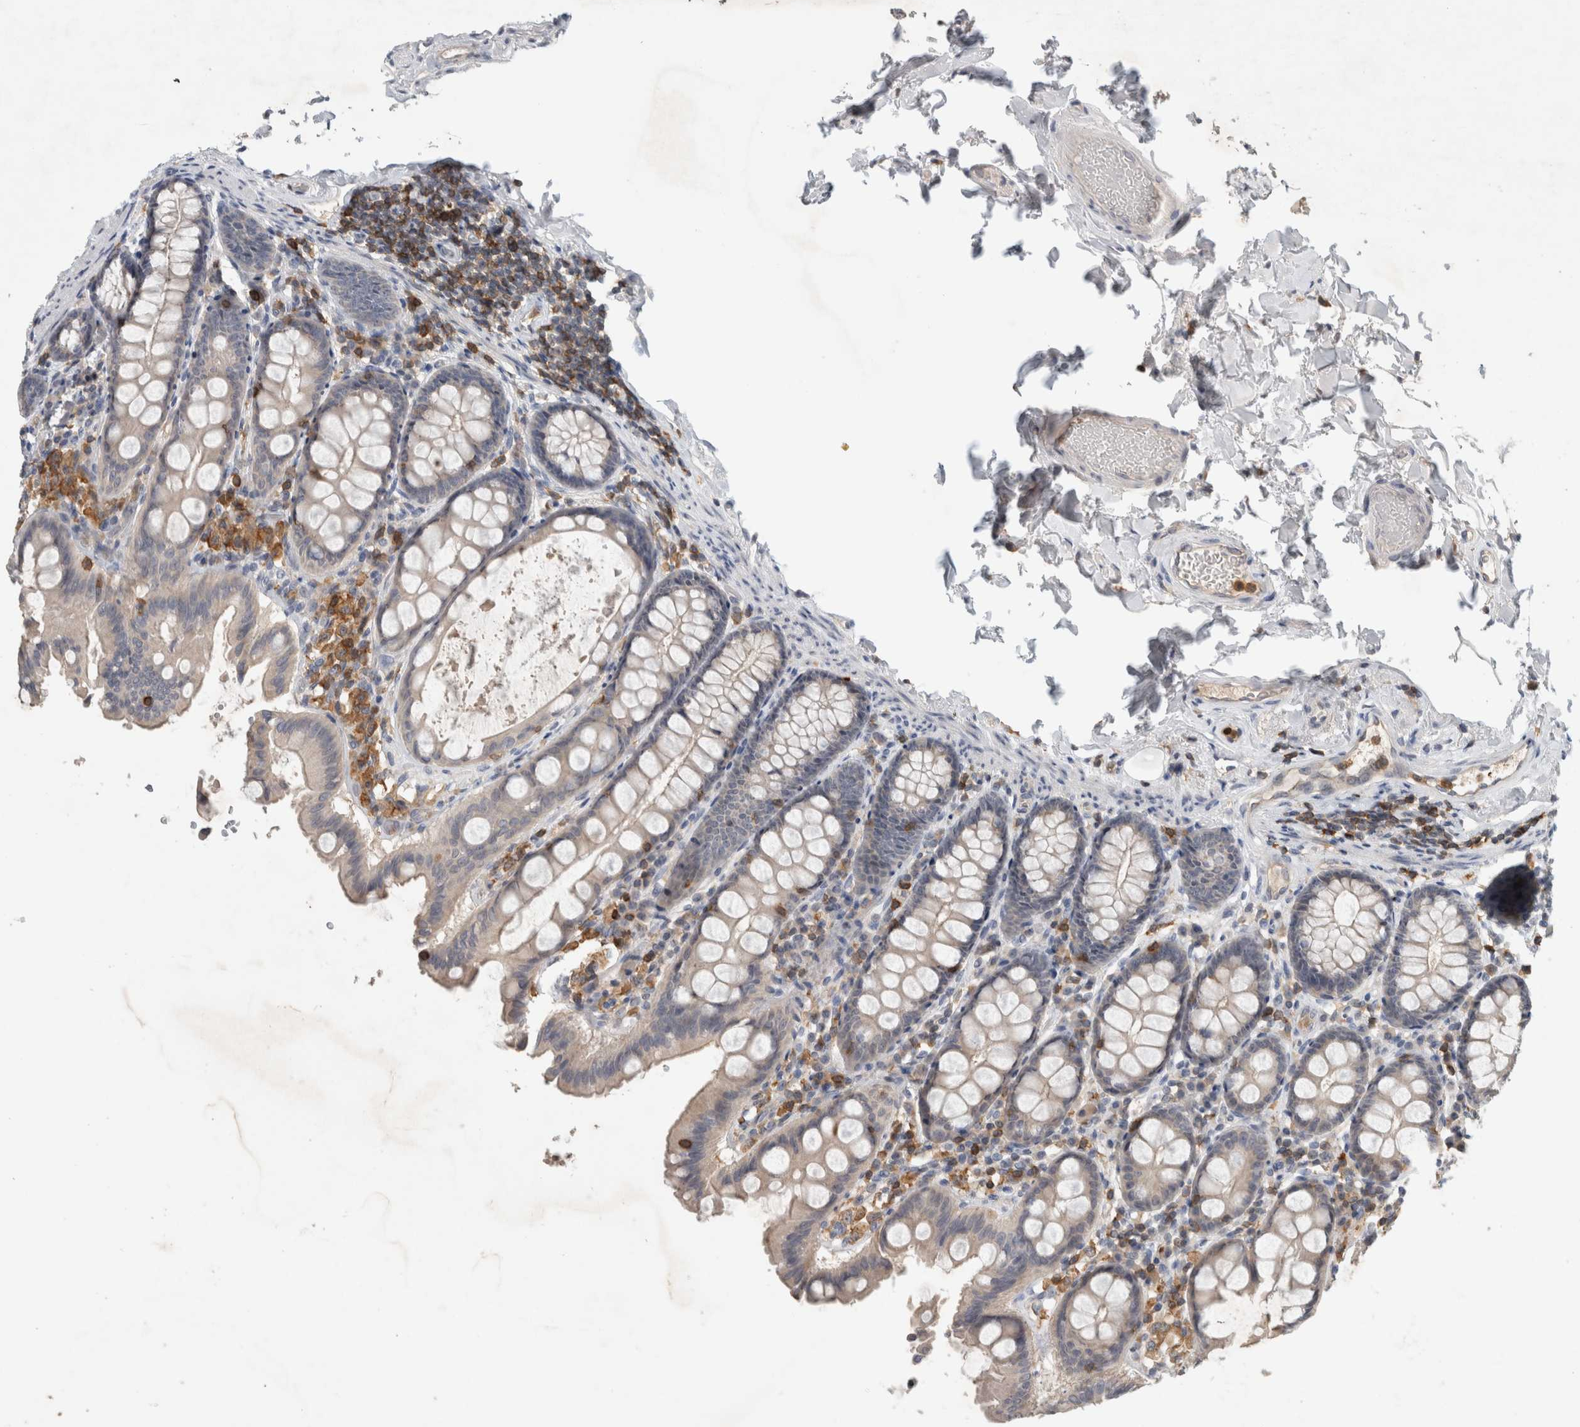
{"staining": {"intensity": "weak", "quantity": ">75%", "location": "cytoplasmic/membranous"}, "tissue": "colon", "cell_type": "Endothelial cells", "image_type": "normal", "snomed": [{"axis": "morphology", "description": "Normal tissue, NOS"}, {"axis": "topography", "description": "Colon"}, {"axis": "topography", "description": "Peripheral nerve tissue"}], "caption": "Benign colon shows weak cytoplasmic/membranous expression in about >75% of endothelial cells (Stains: DAB in brown, nuclei in blue, Microscopy: brightfield microscopy at high magnification)..", "gene": "GFRA2", "patient": {"sex": "female", "age": 61}}